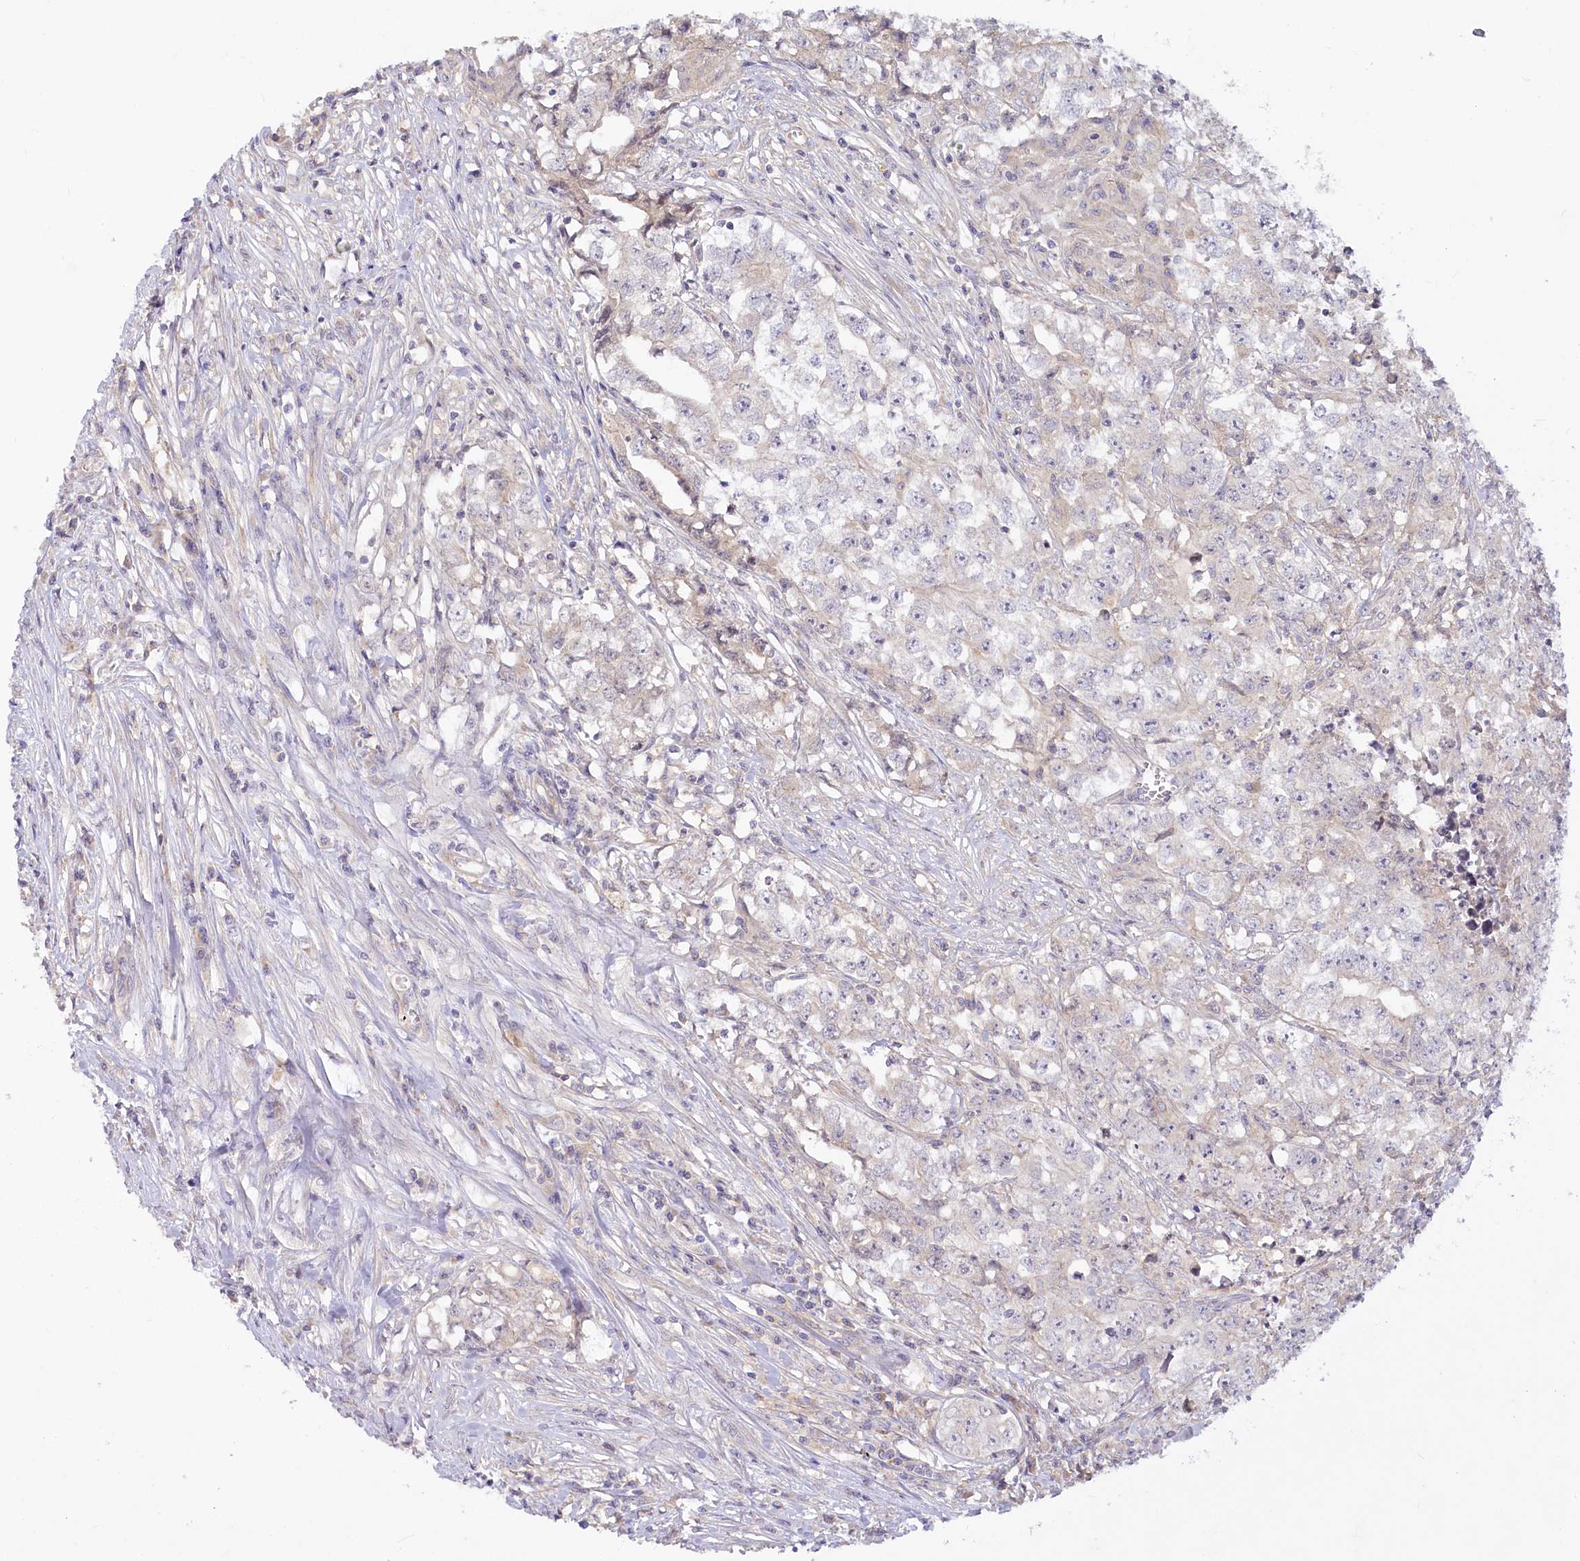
{"staining": {"intensity": "negative", "quantity": "none", "location": "none"}, "tissue": "testis cancer", "cell_type": "Tumor cells", "image_type": "cancer", "snomed": [{"axis": "morphology", "description": "Seminoma, NOS"}, {"axis": "morphology", "description": "Carcinoma, Embryonal, NOS"}, {"axis": "topography", "description": "Testis"}], "caption": "An immunohistochemistry micrograph of testis cancer is shown. There is no staining in tumor cells of testis cancer.", "gene": "EFHC2", "patient": {"sex": "male", "age": 43}}